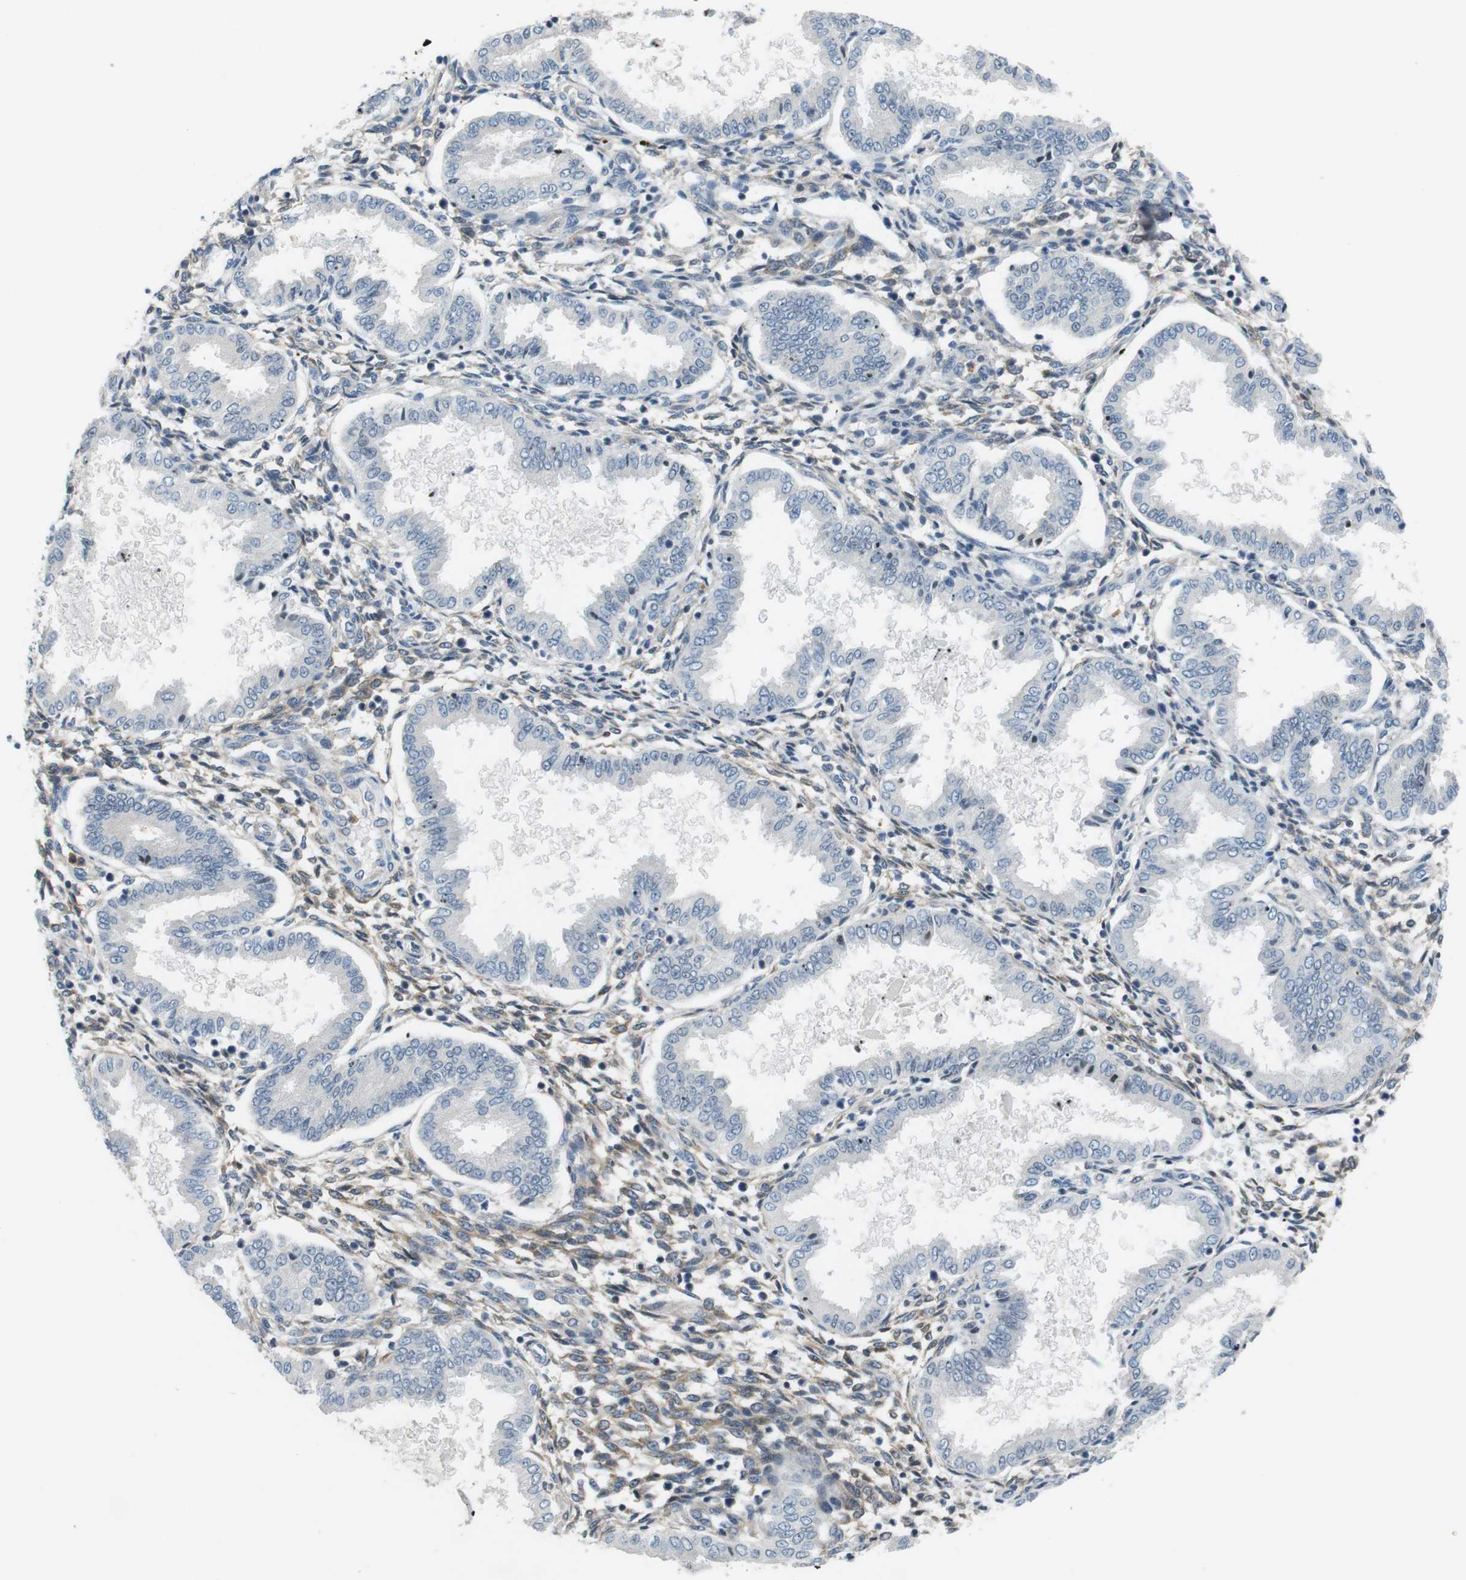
{"staining": {"intensity": "weak", "quantity": "<25%", "location": "cytoplasmic/membranous"}, "tissue": "endometrium", "cell_type": "Cells in endometrial stroma", "image_type": "normal", "snomed": [{"axis": "morphology", "description": "Normal tissue, NOS"}, {"axis": "topography", "description": "Endometrium"}], "caption": "The photomicrograph displays no staining of cells in endometrial stroma in normal endometrium. (Stains: DAB (3,3'-diaminobenzidine) immunohistochemistry with hematoxylin counter stain, Microscopy: brightfield microscopy at high magnification).", "gene": "PCDH10", "patient": {"sex": "female", "age": 33}}